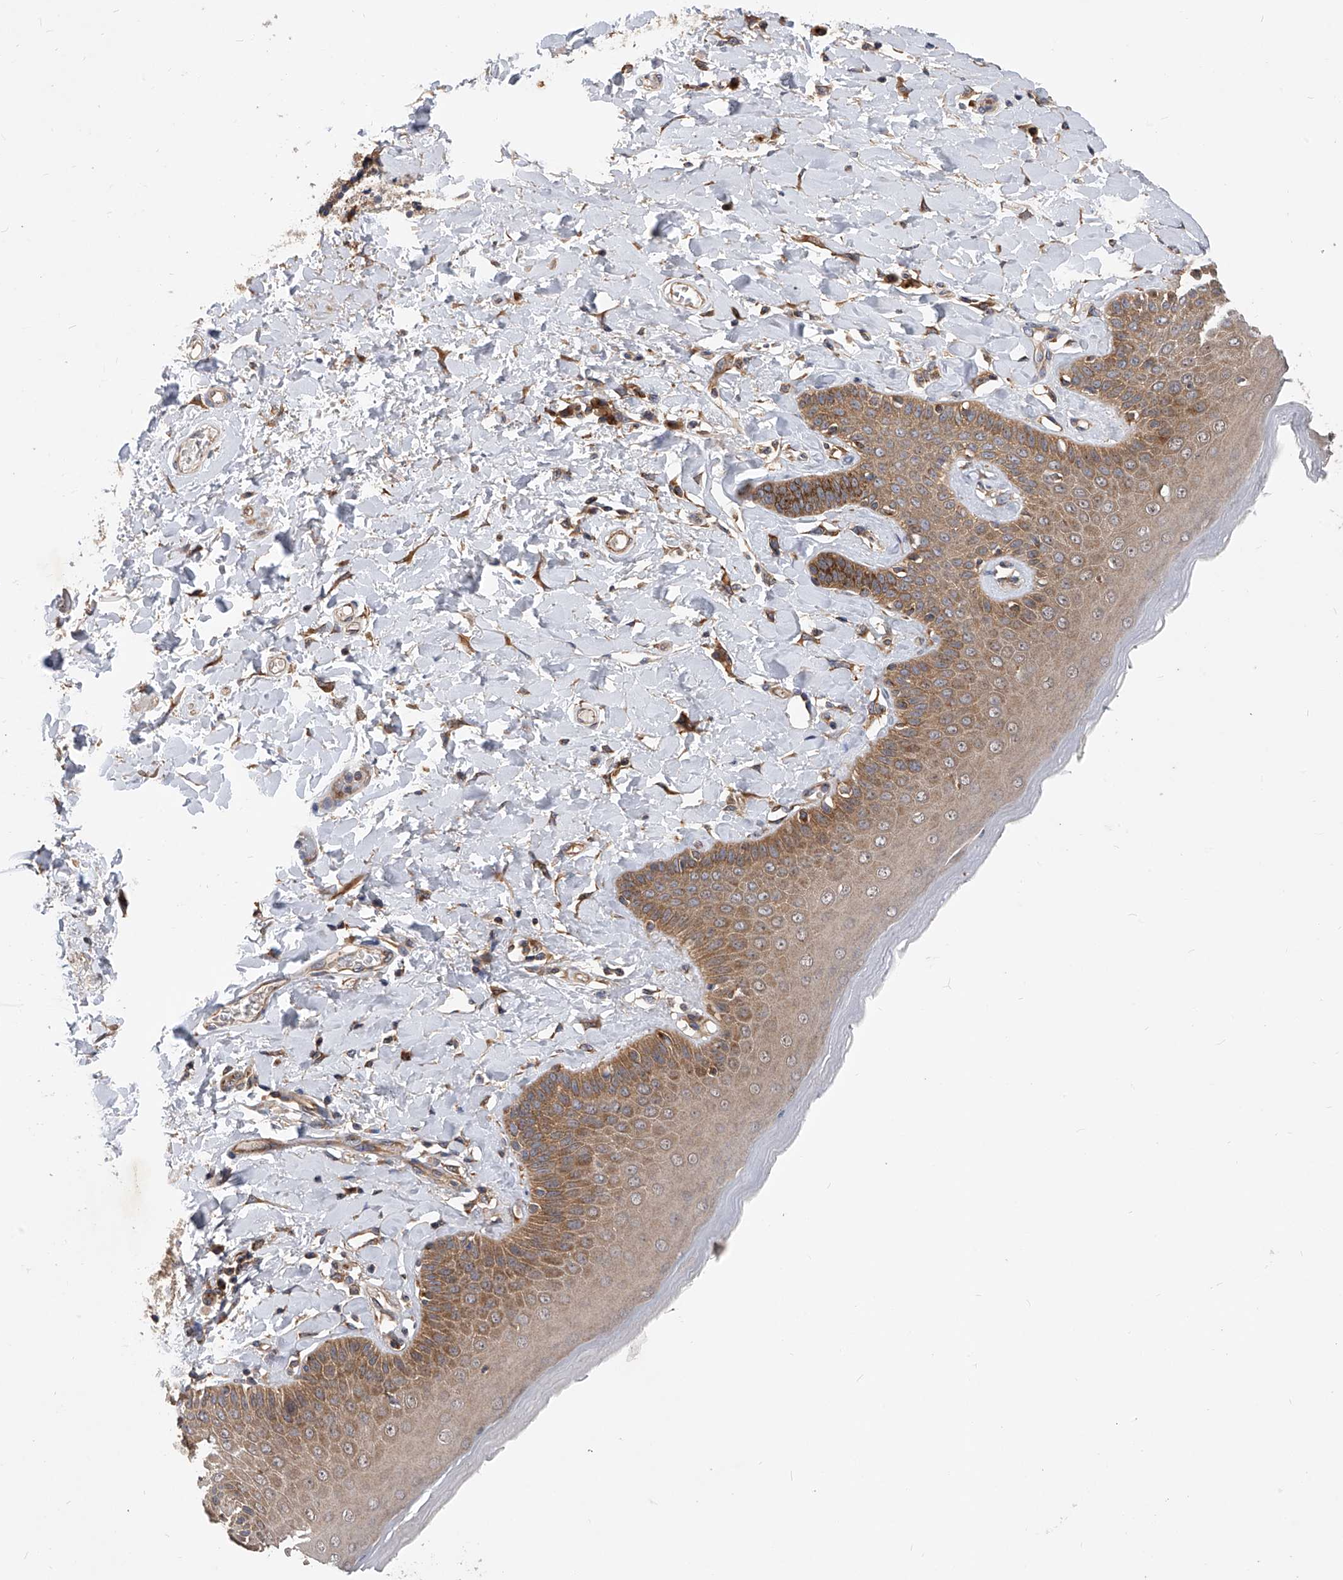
{"staining": {"intensity": "moderate", "quantity": ">75%", "location": "cytoplasmic/membranous"}, "tissue": "skin", "cell_type": "Epidermal cells", "image_type": "normal", "snomed": [{"axis": "morphology", "description": "Normal tissue, NOS"}, {"axis": "topography", "description": "Anal"}], "caption": "The photomicrograph shows staining of normal skin, revealing moderate cytoplasmic/membranous protein positivity (brown color) within epidermal cells. (DAB = brown stain, brightfield microscopy at high magnification).", "gene": "CFAP410", "patient": {"sex": "male", "age": 69}}